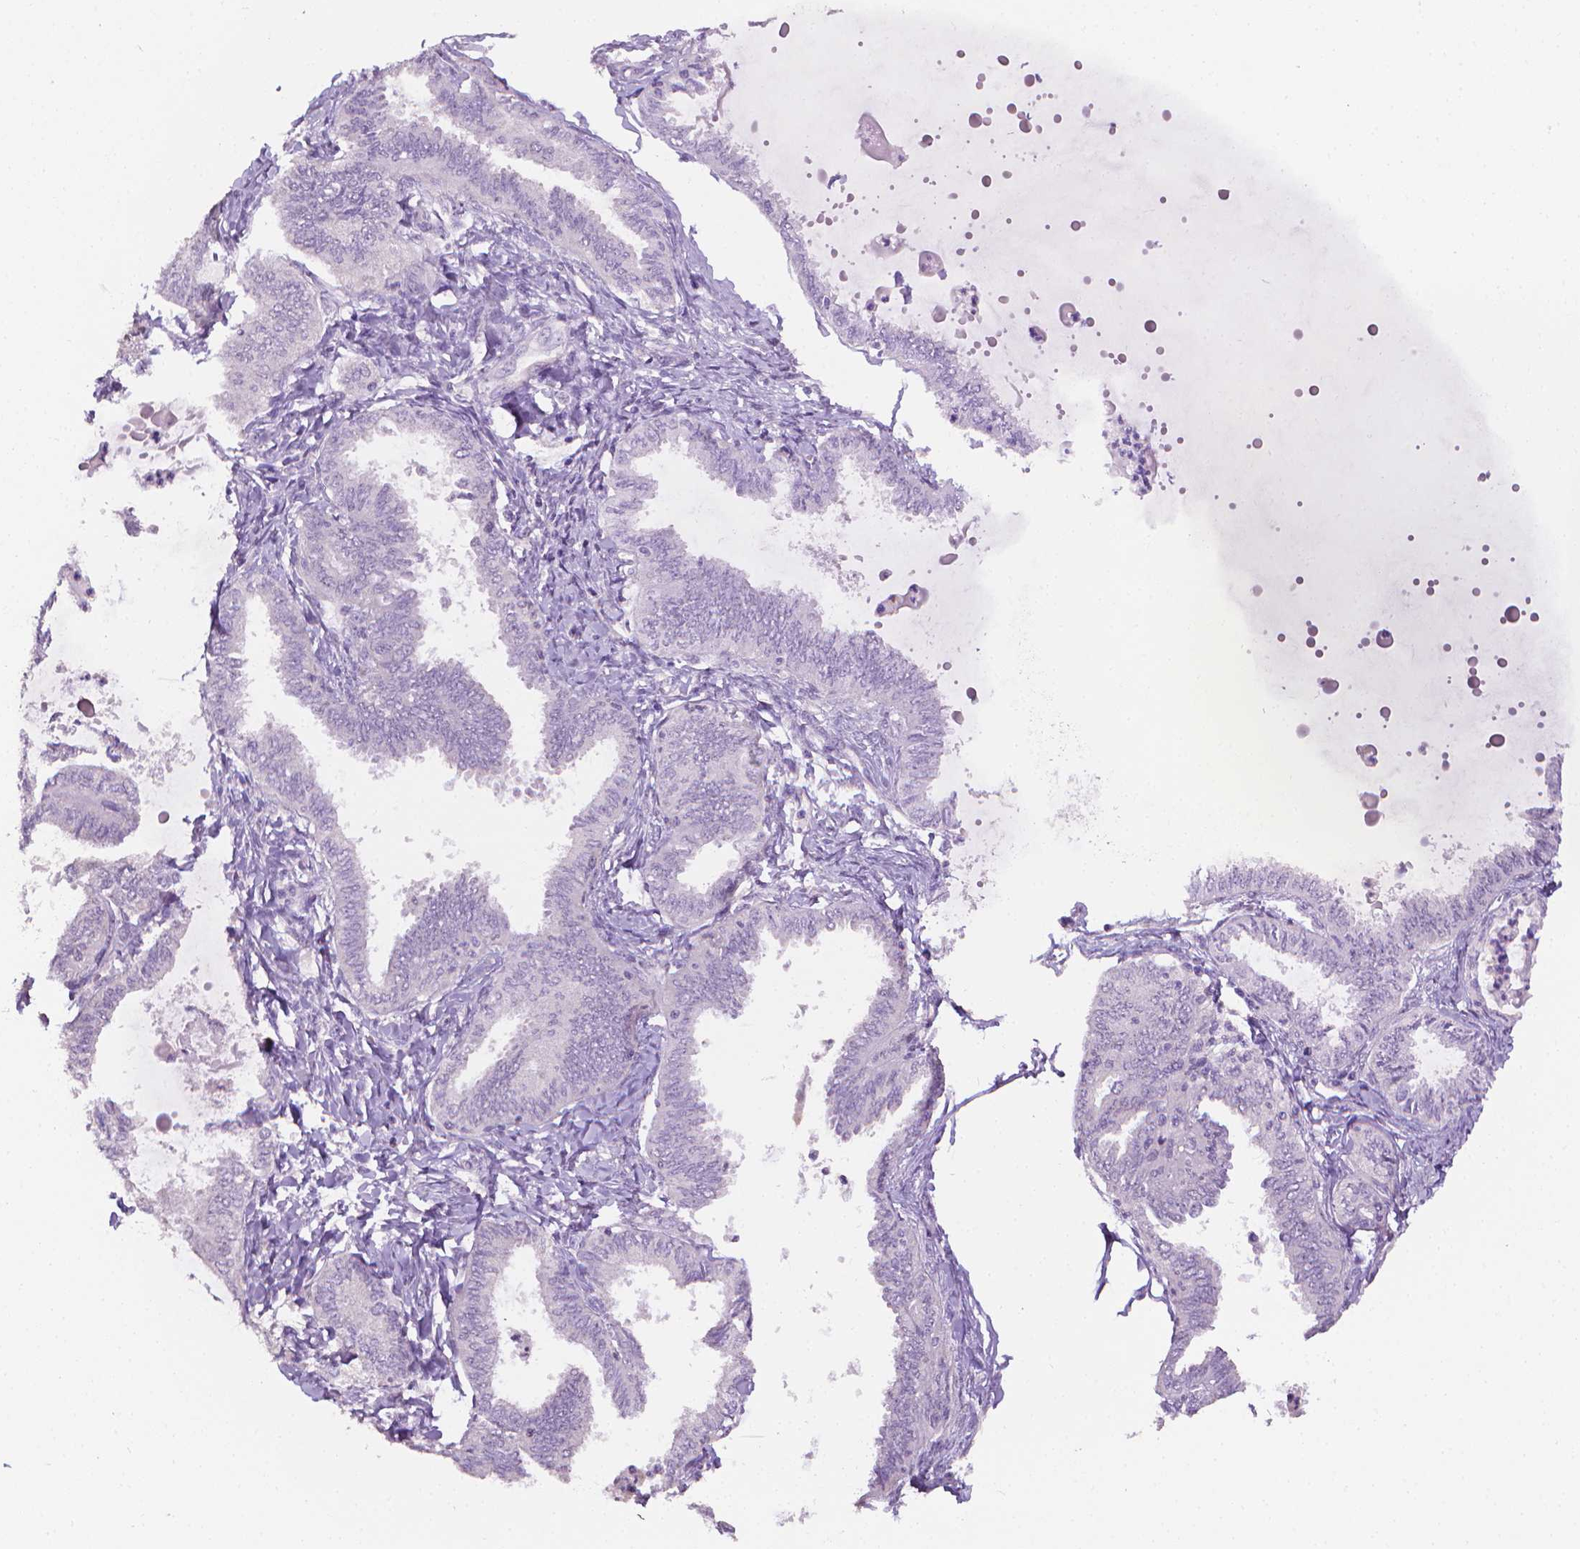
{"staining": {"intensity": "negative", "quantity": "none", "location": "none"}, "tissue": "ovarian cancer", "cell_type": "Tumor cells", "image_type": "cancer", "snomed": [{"axis": "morphology", "description": "Carcinoma, endometroid"}, {"axis": "topography", "description": "Ovary"}], "caption": "Tumor cells show no significant staining in endometroid carcinoma (ovarian).", "gene": "FASN", "patient": {"sex": "female", "age": 70}}